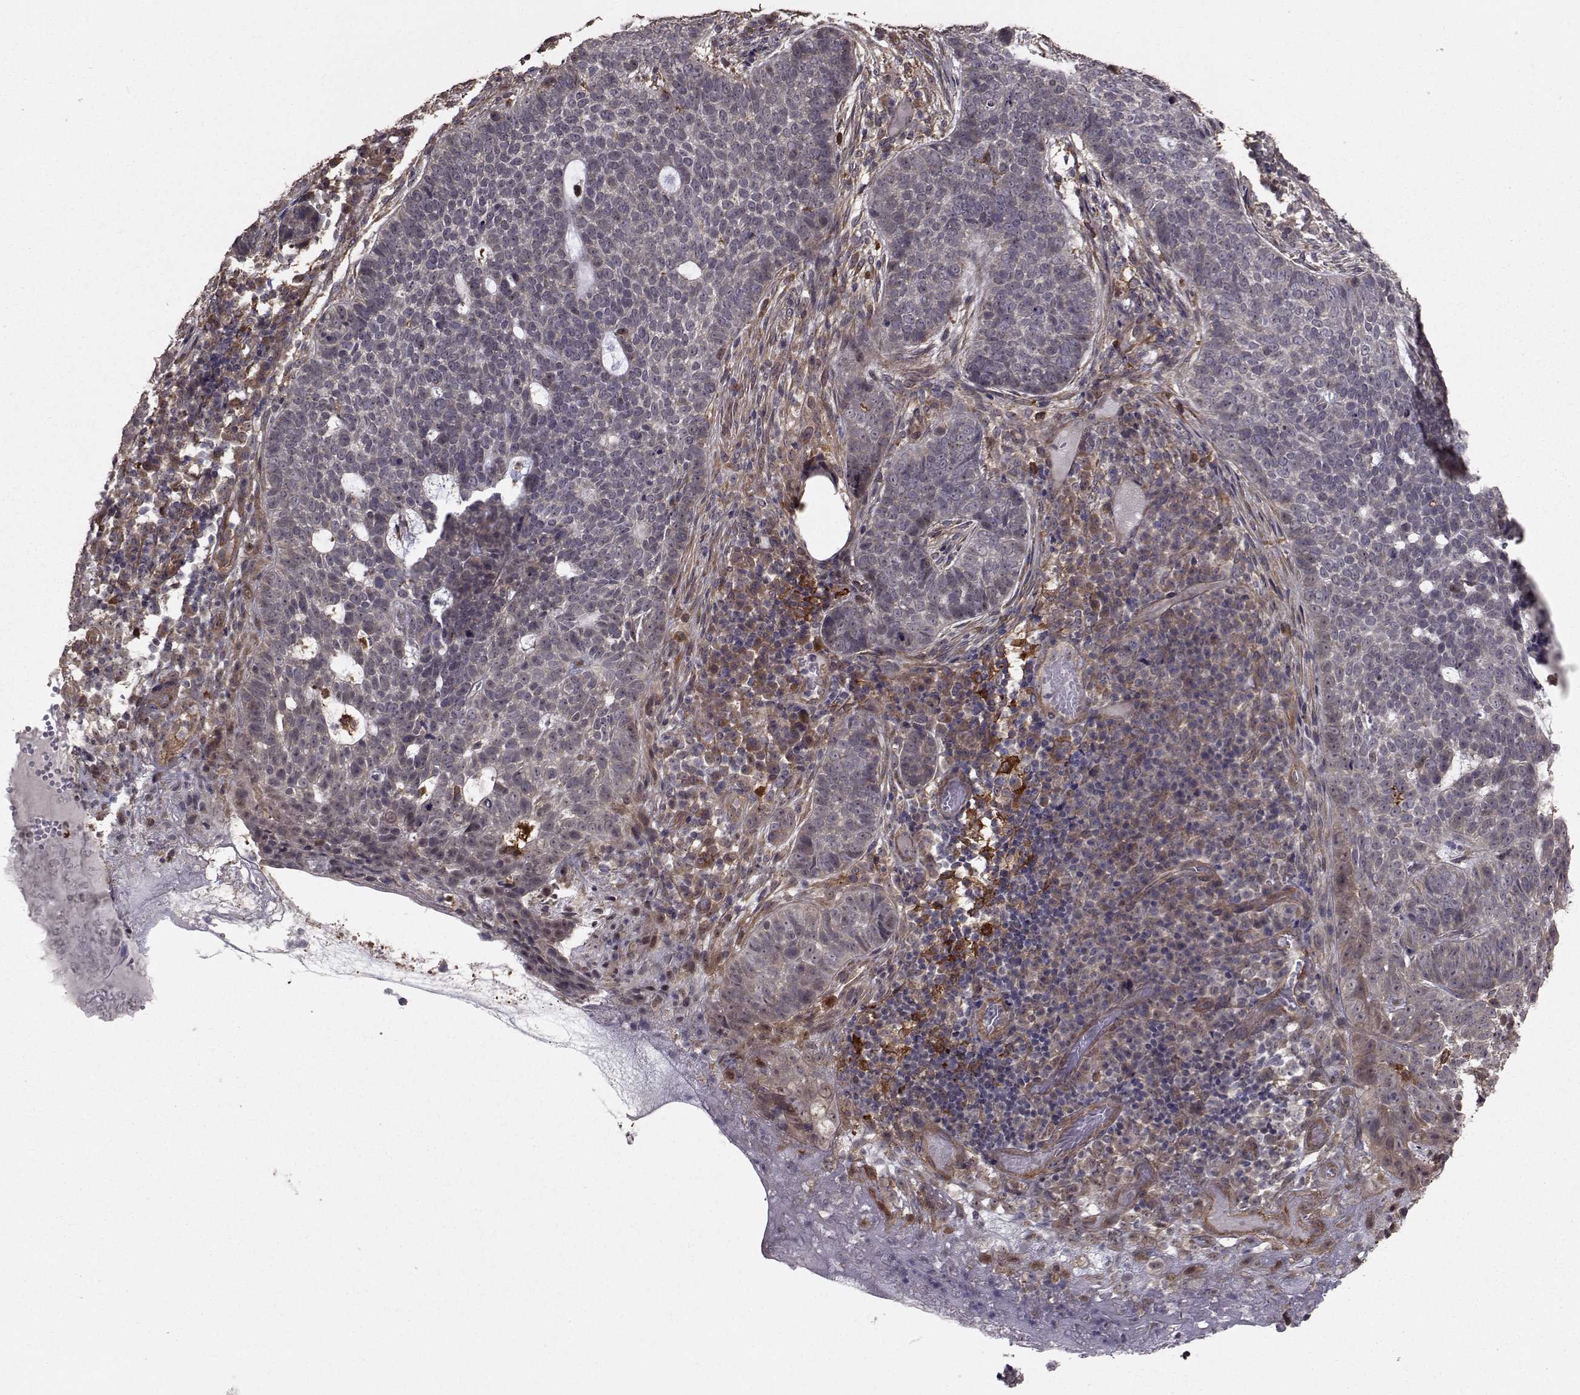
{"staining": {"intensity": "weak", "quantity": "25%-75%", "location": "cytoplasmic/membranous"}, "tissue": "skin cancer", "cell_type": "Tumor cells", "image_type": "cancer", "snomed": [{"axis": "morphology", "description": "Basal cell carcinoma"}, {"axis": "topography", "description": "Skin"}], "caption": "Protein expression analysis of basal cell carcinoma (skin) displays weak cytoplasmic/membranous positivity in approximately 25%-75% of tumor cells.", "gene": "TRIP10", "patient": {"sex": "female", "age": 69}}